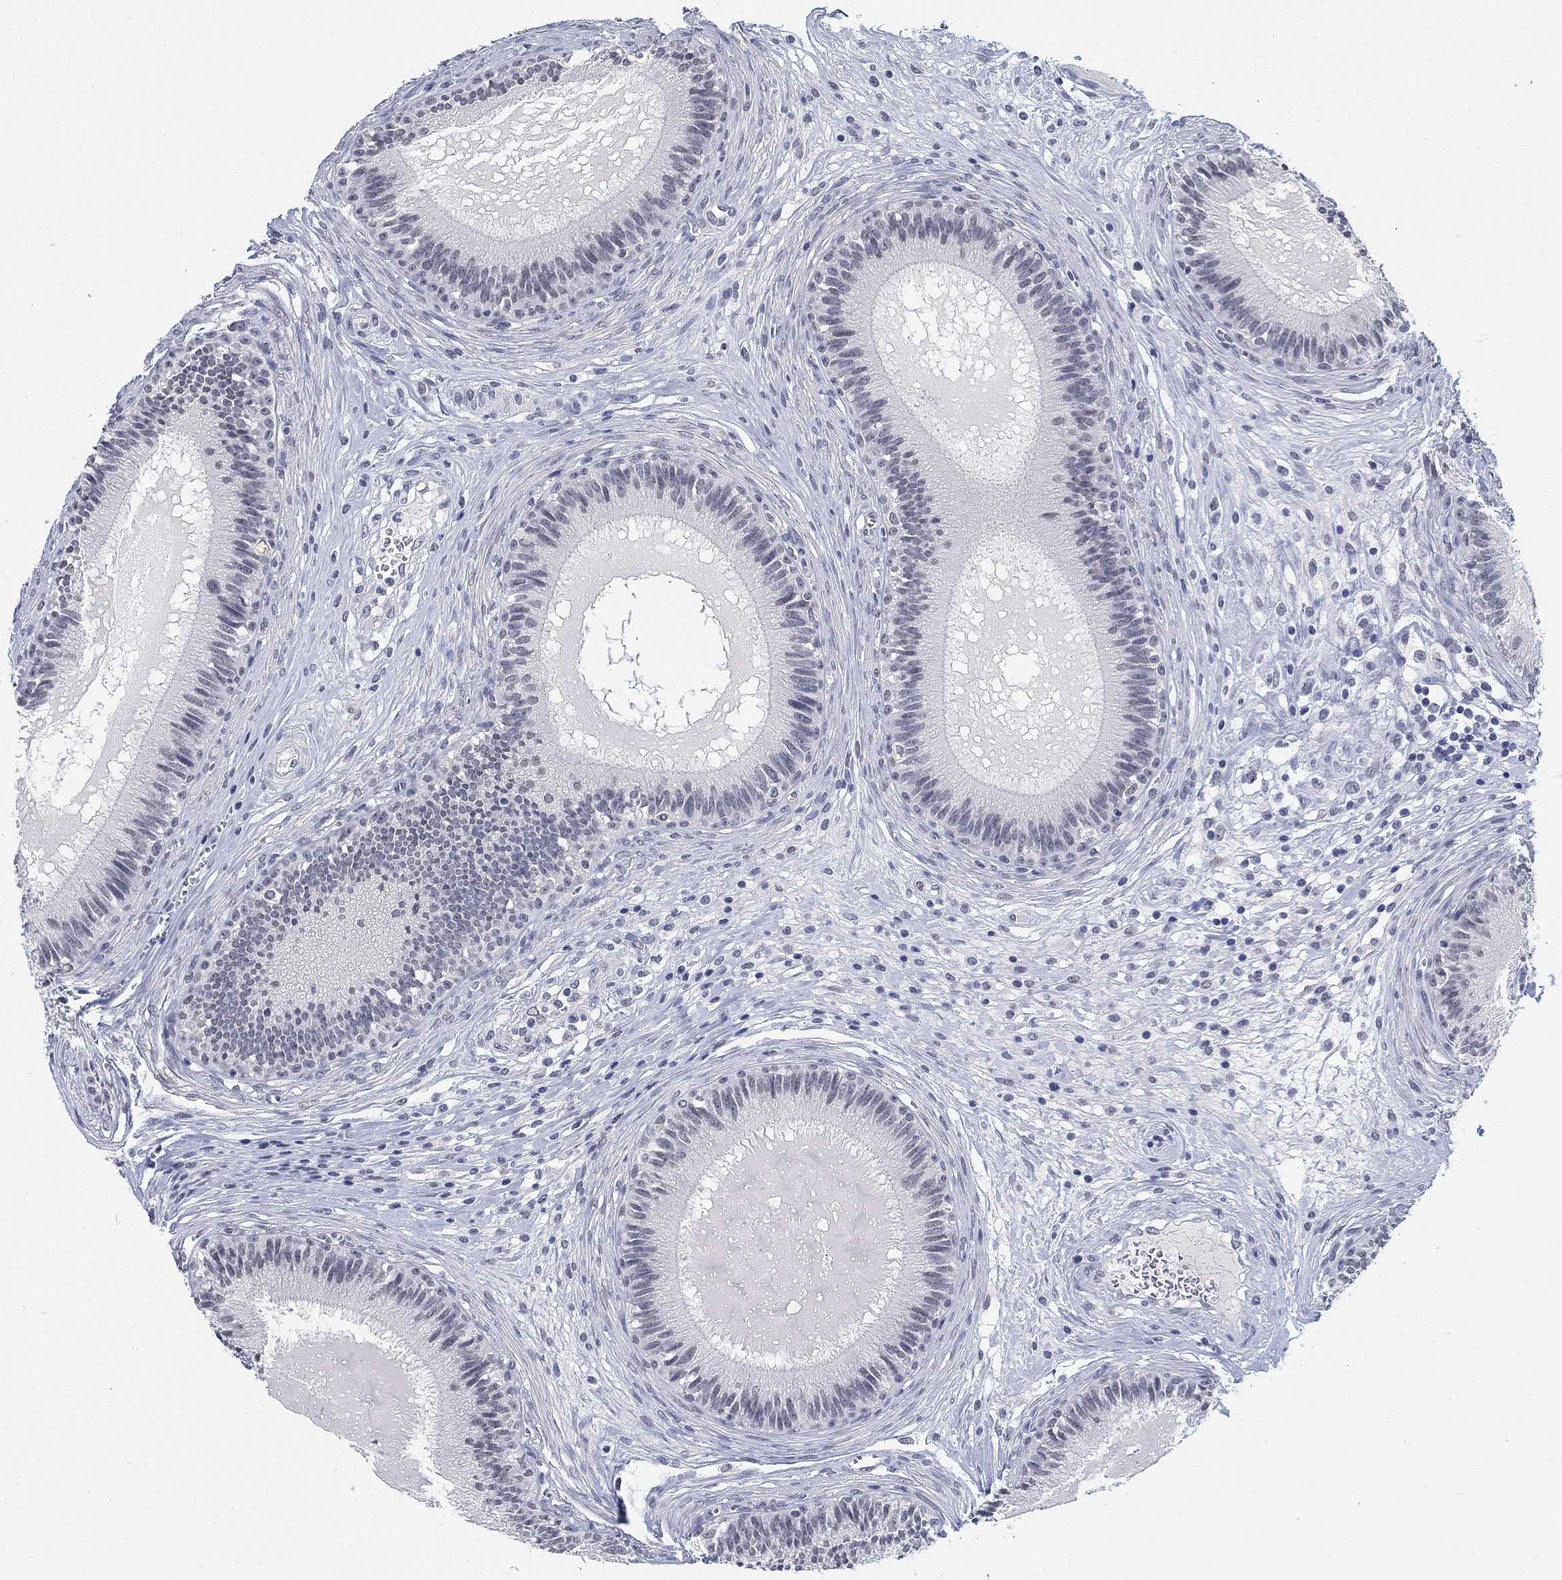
{"staining": {"intensity": "negative", "quantity": "none", "location": "none"}, "tissue": "epididymis", "cell_type": "Glandular cells", "image_type": "normal", "snomed": [{"axis": "morphology", "description": "Normal tissue, NOS"}, {"axis": "topography", "description": "Epididymis"}], "caption": "Immunohistochemistry of unremarkable epididymis shows no staining in glandular cells. (Stains: DAB (3,3'-diaminobenzidine) immunohistochemistry (IHC) with hematoxylin counter stain, Microscopy: brightfield microscopy at high magnification).", "gene": "ANKS1B", "patient": {"sex": "male", "age": 27}}